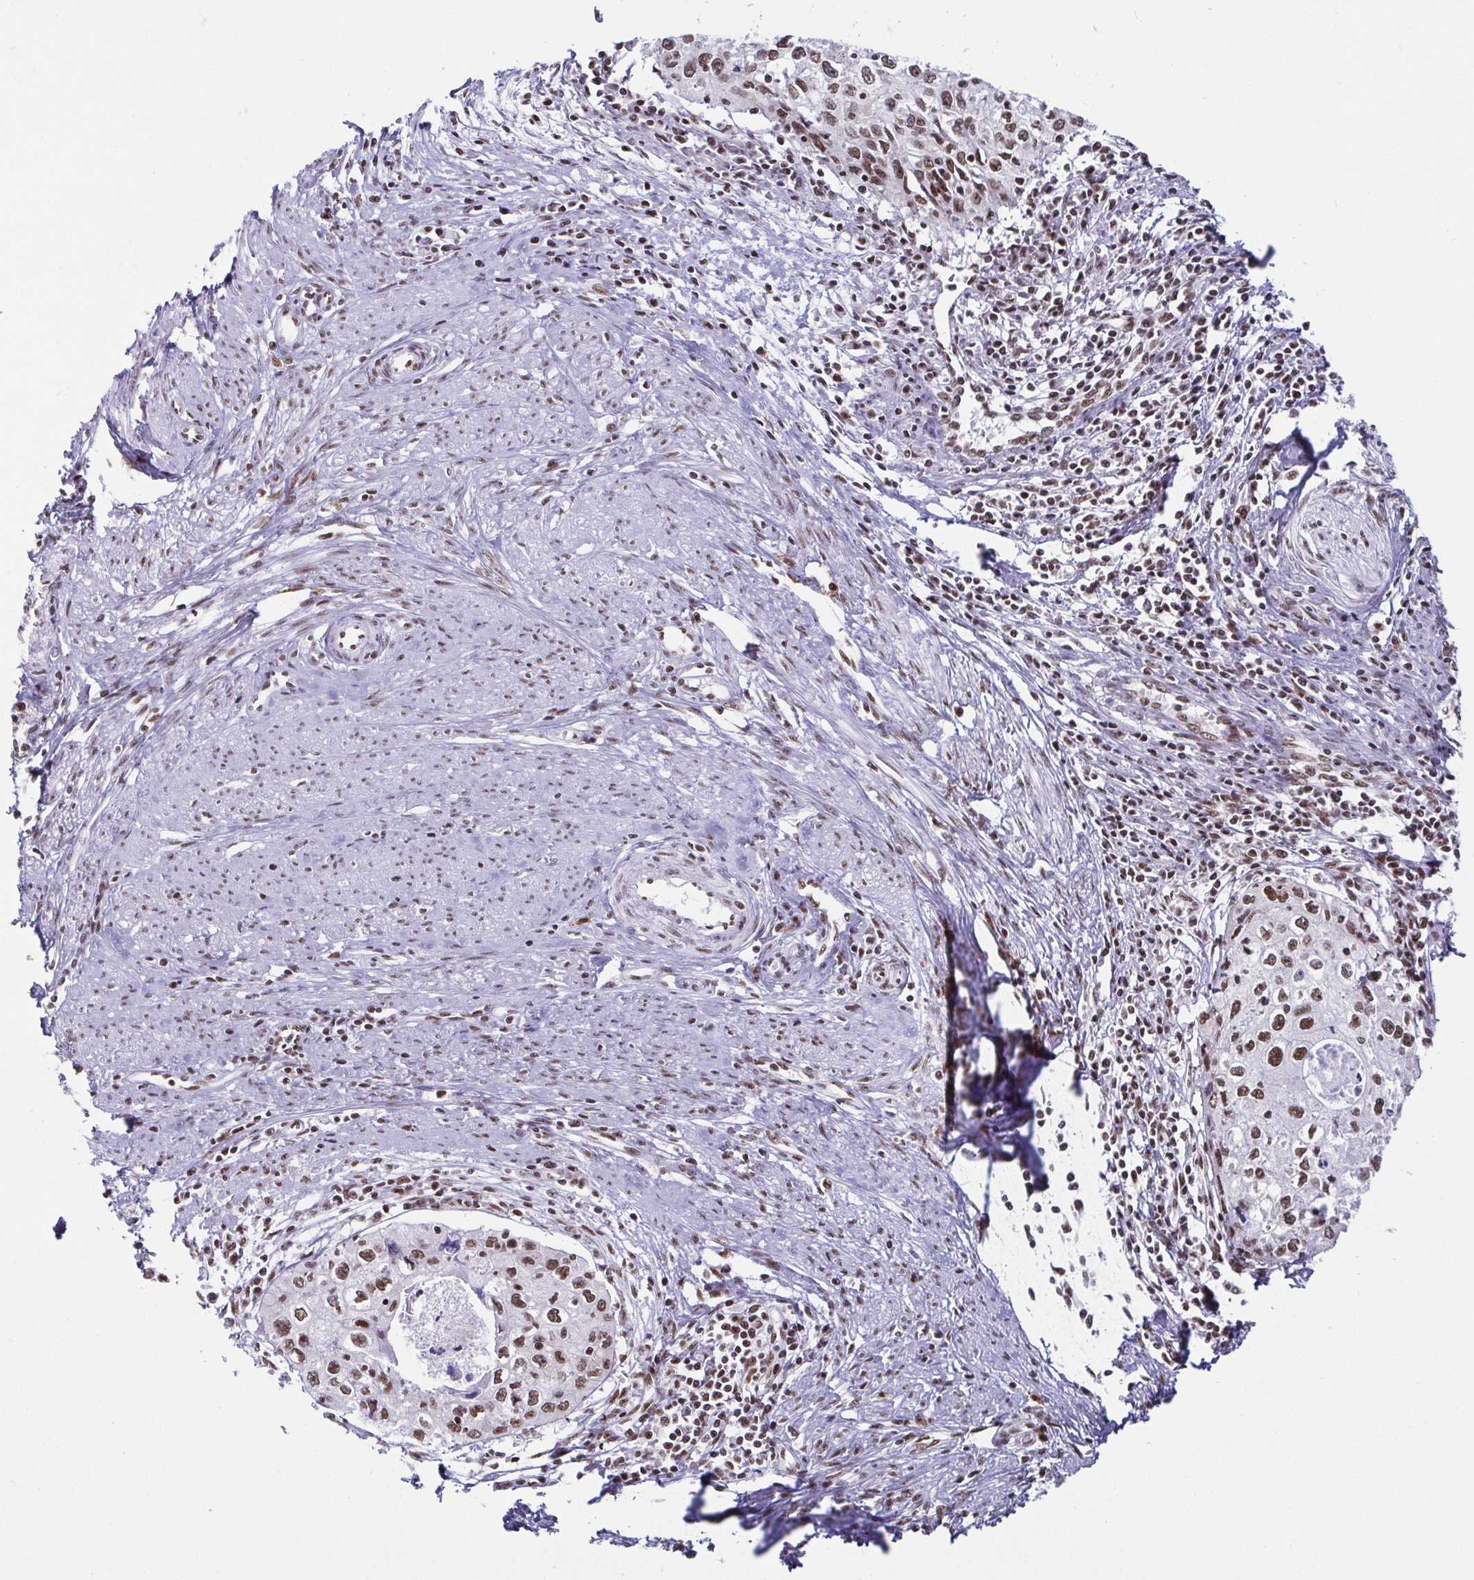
{"staining": {"intensity": "moderate", "quantity": ">75%", "location": "nuclear"}, "tissue": "cervical cancer", "cell_type": "Tumor cells", "image_type": "cancer", "snomed": [{"axis": "morphology", "description": "Squamous cell carcinoma, NOS"}, {"axis": "topography", "description": "Cervix"}], "caption": "Brown immunohistochemical staining in human cervical squamous cell carcinoma exhibits moderate nuclear staining in about >75% of tumor cells.", "gene": "EWSR1", "patient": {"sex": "female", "age": 40}}